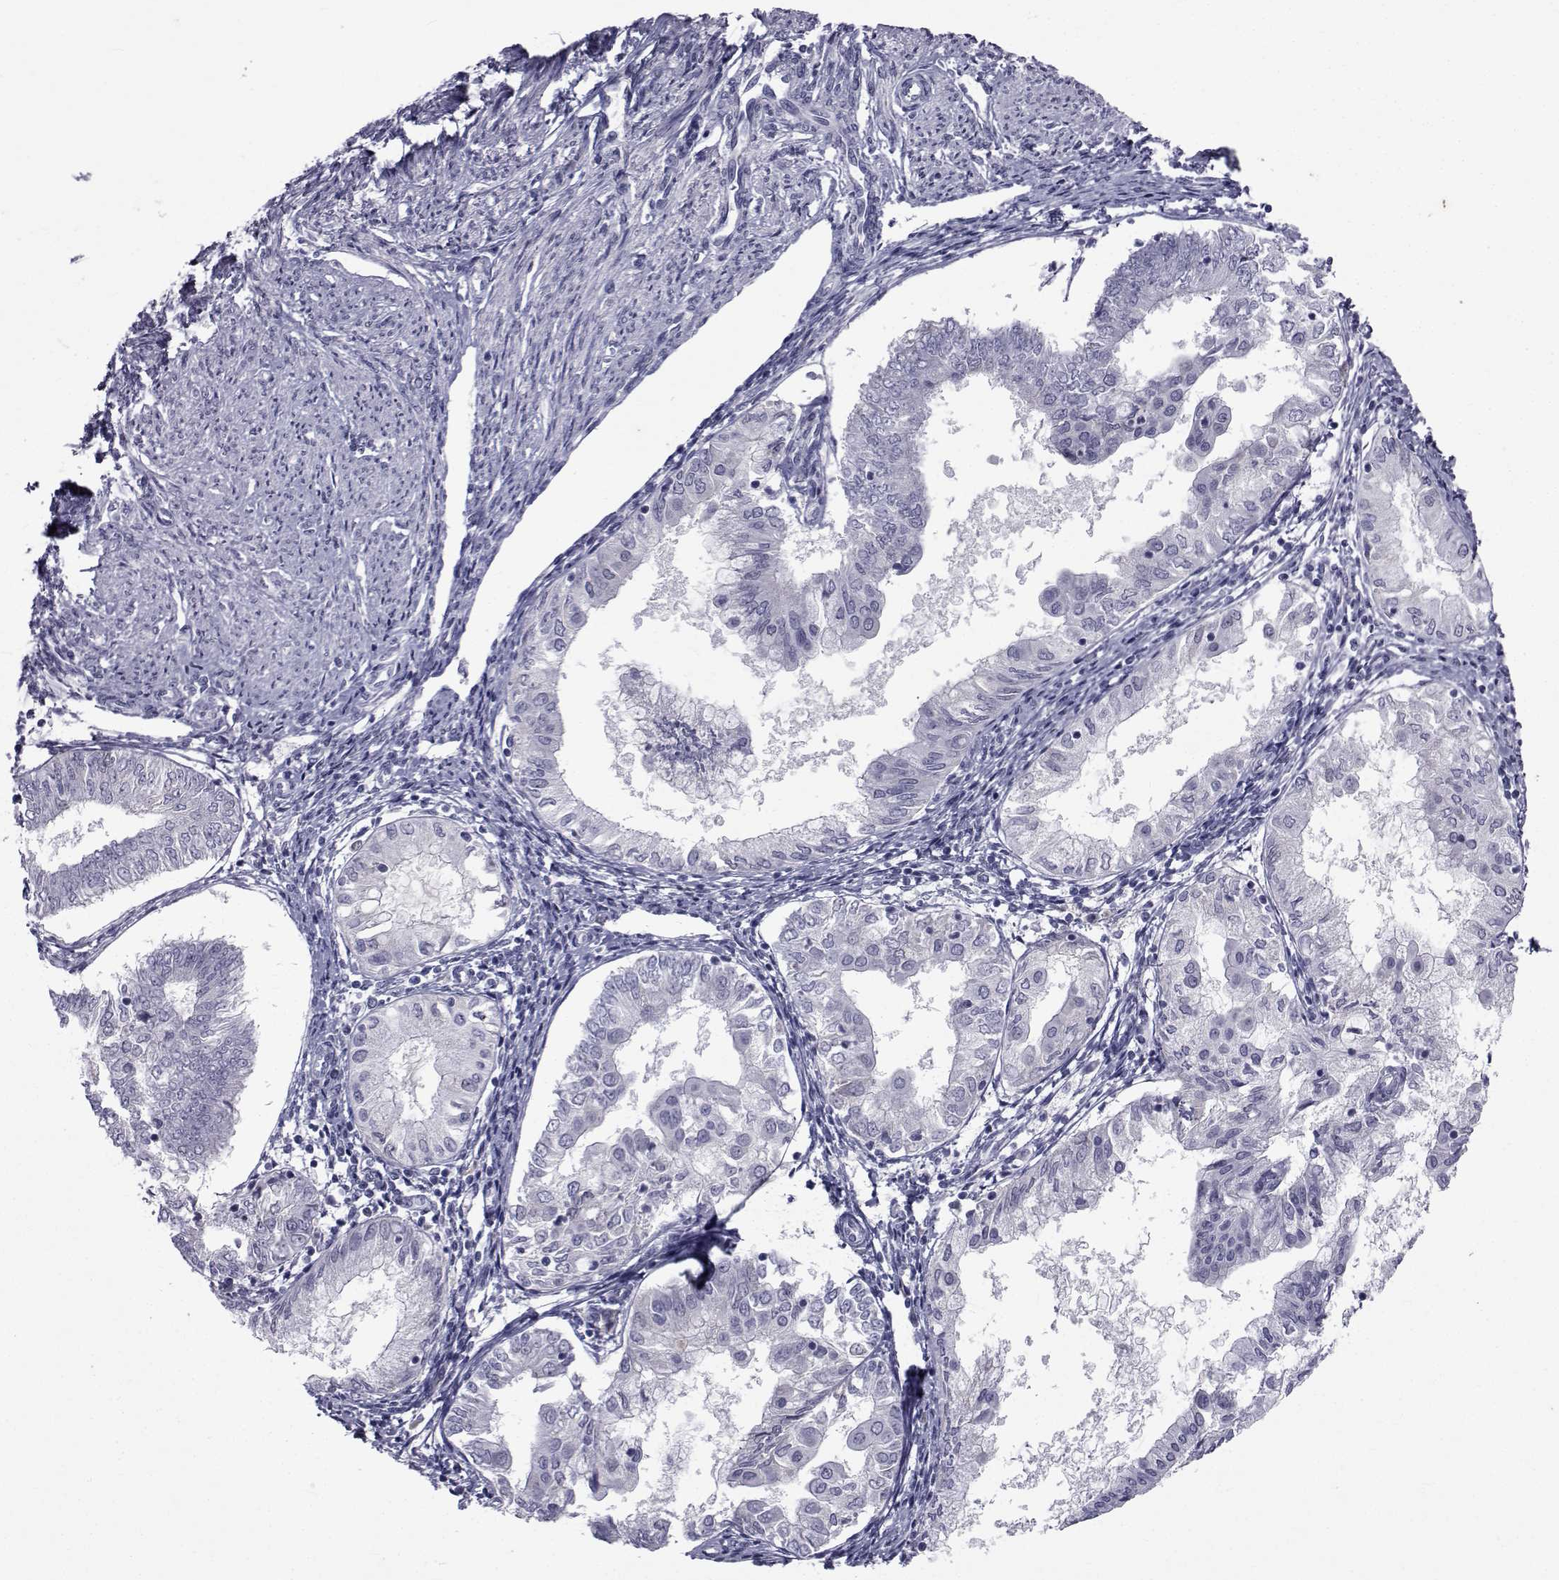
{"staining": {"intensity": "negative", "quantity": "none", "location": "none"}, "tissue": "endometrial cancer", "cell_type": "Tumor cells", "image_type": "cancer", "snomed": [{"axis": "morphology", "description": "Adenocarcinoma, NOS"}, {"axis": "topography", "description": "Endometrium"}], "caption": "Tumor cells show no significant staining in adenocarcinoma (endometrial).", "gene": "PAX2", "patient": {"sex": "female", "age": 68}}